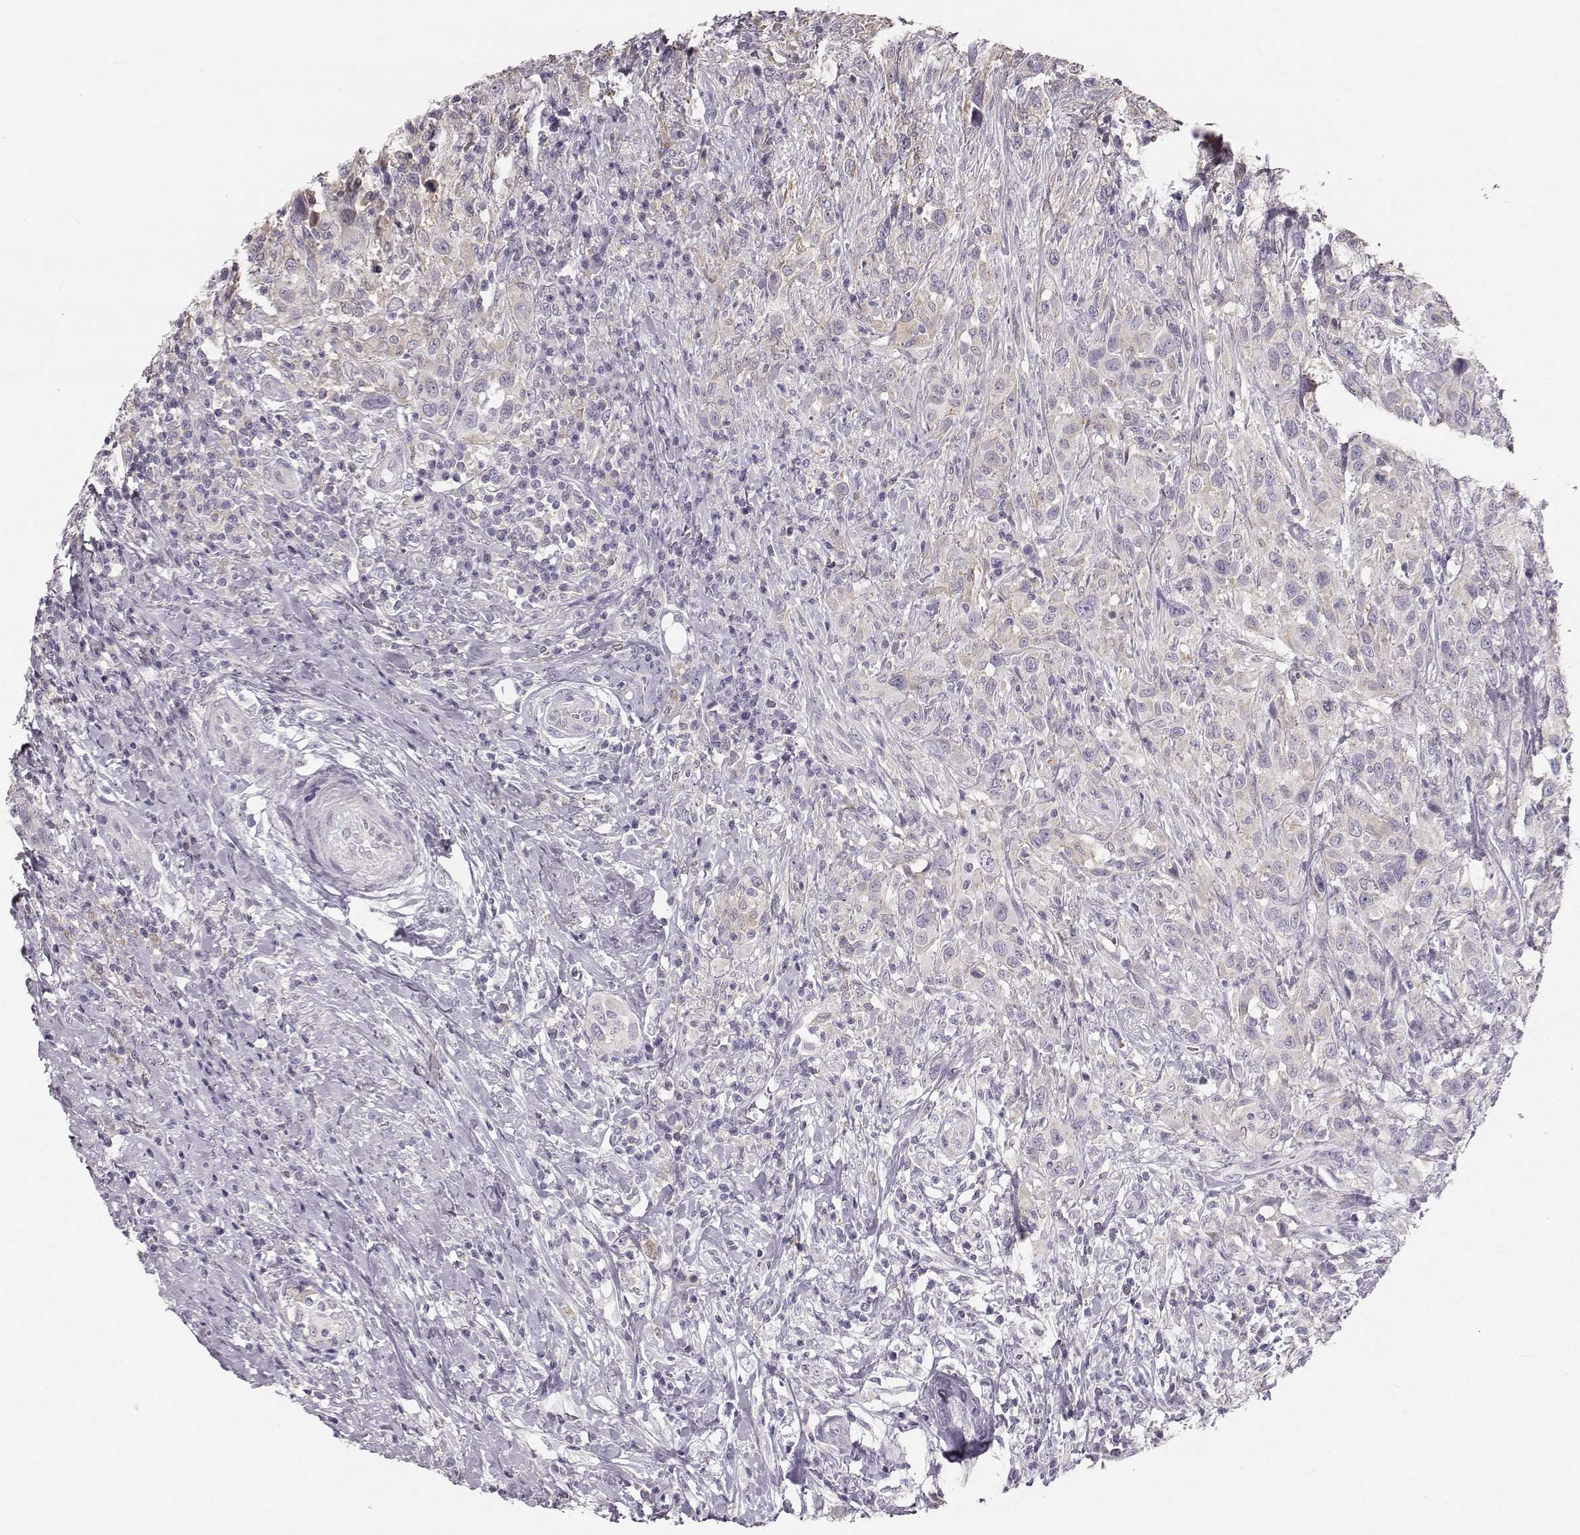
{"staining": {"intensity": "weak", "quantity": "<25%", "location": "cytoplasmic/membranous"}, "tissue": "urothelial cancer", "cell_type": "Tumor cells", "image_type": "cancer", "snomed": [{"axis": "morphology", "description": "Urothelial carcinoma, NOS"}, {"axis": "morphology", "description": "Urothelial carcinoma, High grade"}, {"axis": "topography", "description": "Urinary bladder"}], "caption": "An immunohistochemistry (IHC) image of urothelial cancer is shown. There is no staining in tumor cells of urothelial cancer.", "gene": "RUNDC3A", "patient": {"sex": "female", "age": 64}}